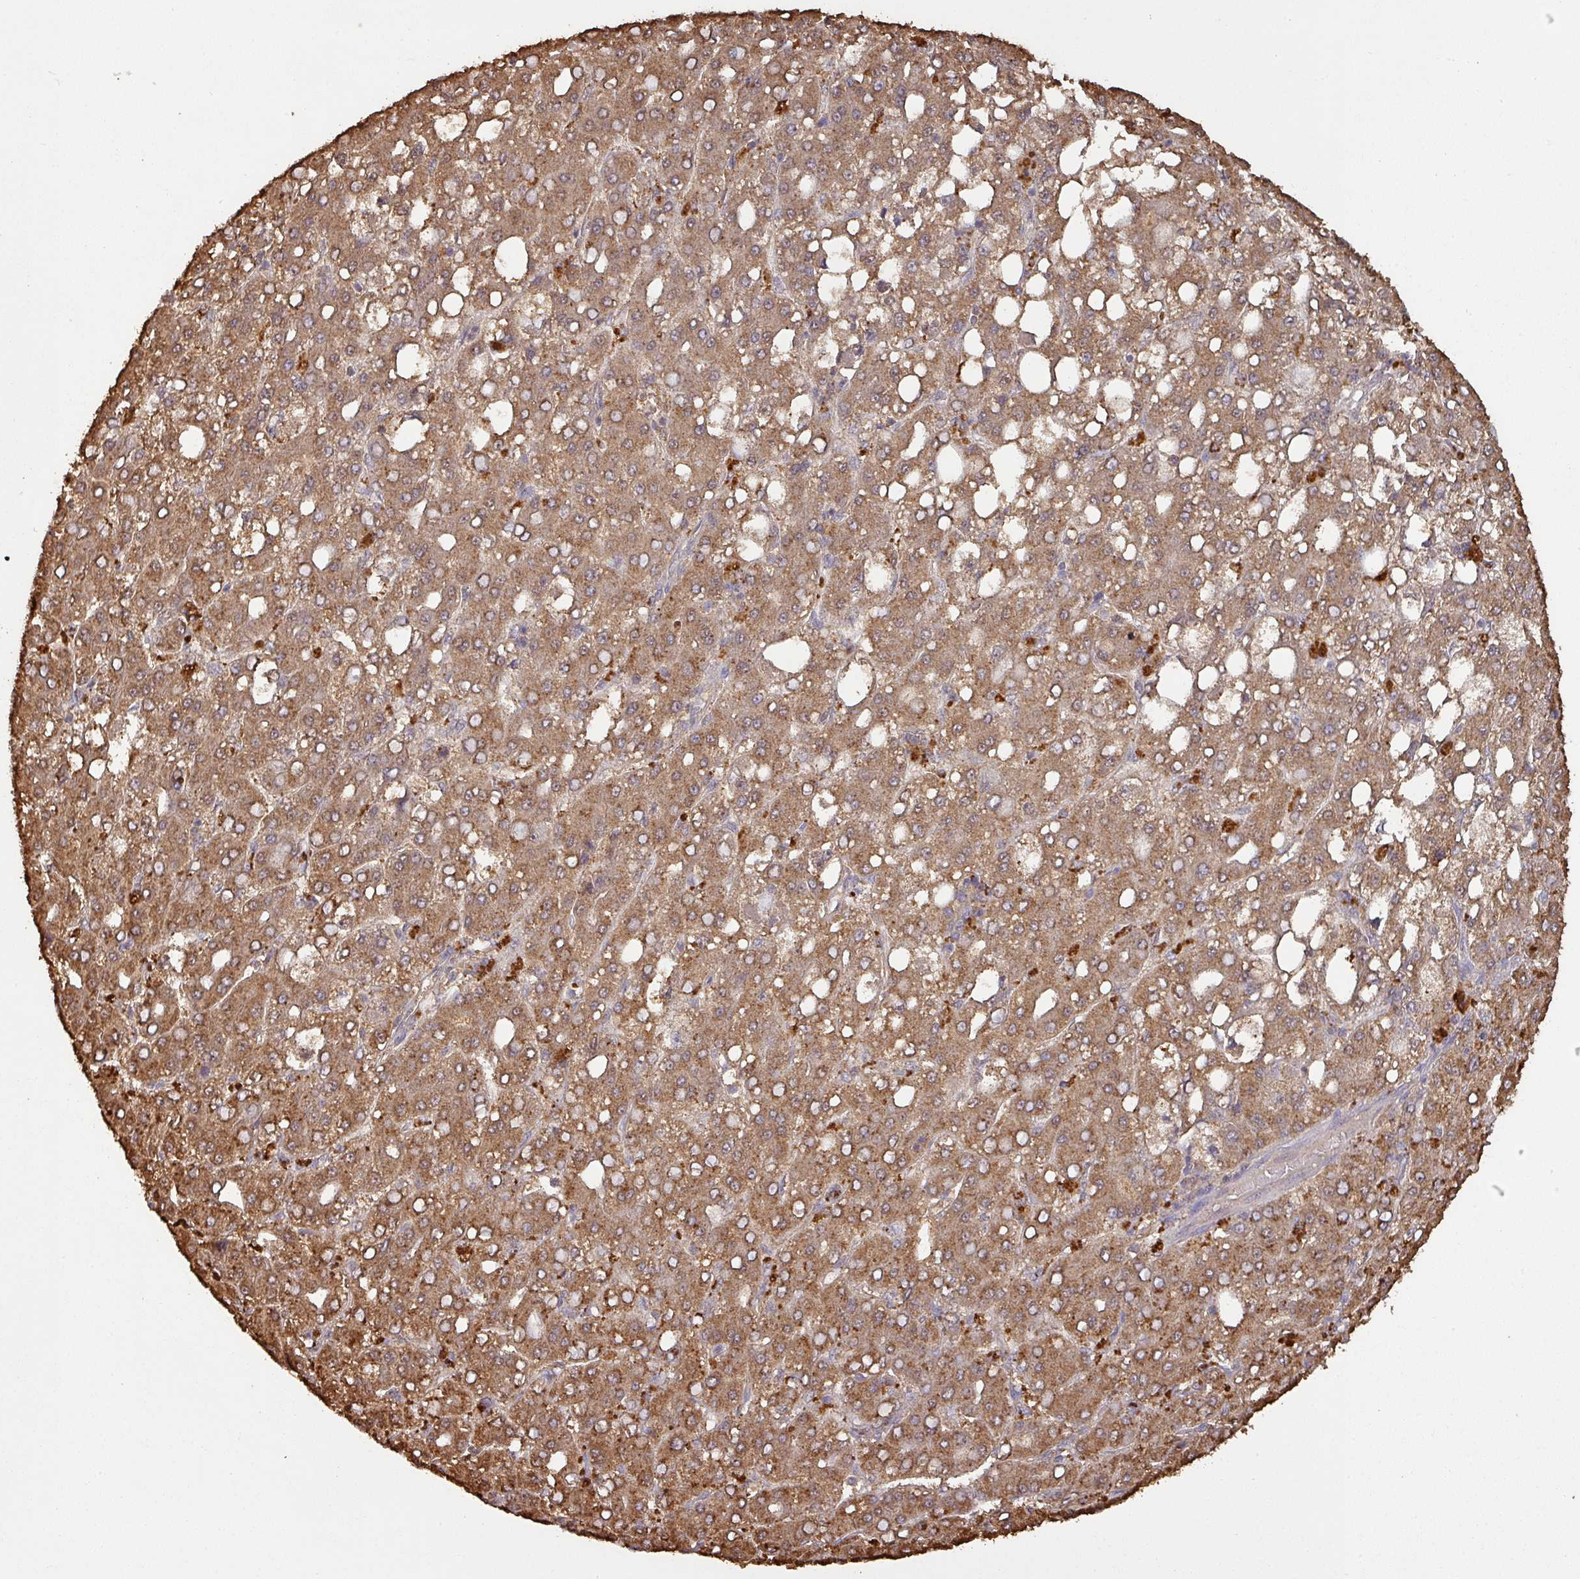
{"staining": {"intensity": "moderate", "quantity": ">75%", "location": "cytoplasmic/membranous"}, "tissue": "liver cancer", "cell_type": "Tumor cells", "image_type": "cancer", "snomed": [{"axis": "morphology", "description": "Carcinoma, Hepatocellular, NOS"}, {"axis": "topography", "description": "Liver"}], "caption": "Immunohistochemistry micrograph of neoplastic tissue: human liver cancer (hepatocellular carcinoma) stained using immunohistochemistry demonstrates medium levels of moderate protein expression localized specifically in the cytoplasmic/membranous of tumor cells, appearing as a cytoplasmic/membranous brown color.", "gene": "ATAT1", "patient": {"sex": "male", "age": 65}}